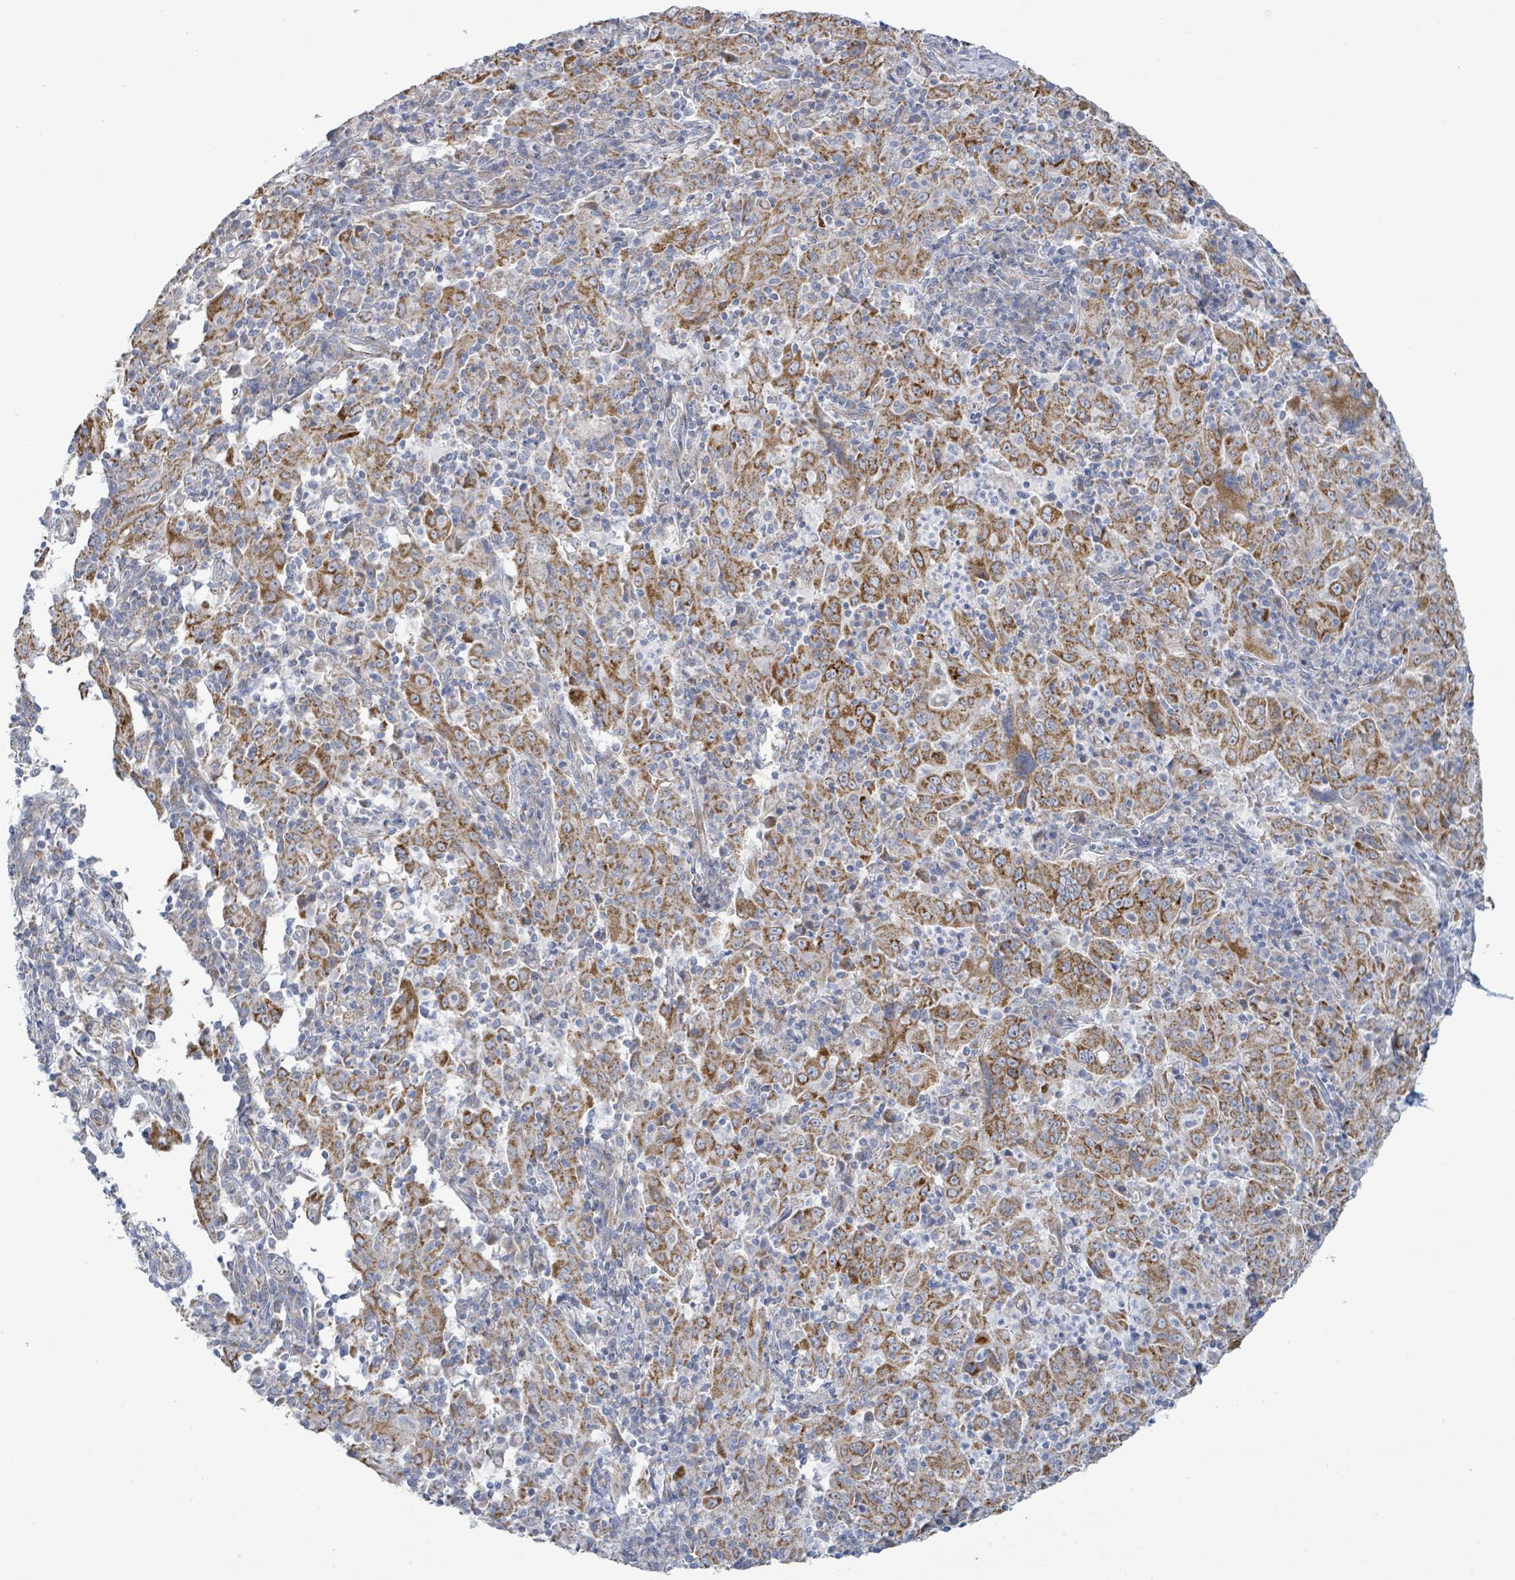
{"staining": {"intensity": "strong", "quantity": "25%-75%", "location": "cytoplasmic/membranous"}, "tissue": "pancreatic cancer", "cell_type": "Tumor cells", "image_type": "cancer", "snomed": [{"axis": "morphology", "description": "Adenocarcinoma, NOS"}, {"axis": "topography", "description": "Pancreas"}], "caption": "Adenocarcinoma (pancreatic) stained for a protein (brown) shows strong cytoplasmic/membranous positive staining in approximately 25%-75% of tumor cells.", "gene": "ALG12", "patient": {"sex": "male", "age": 63}}